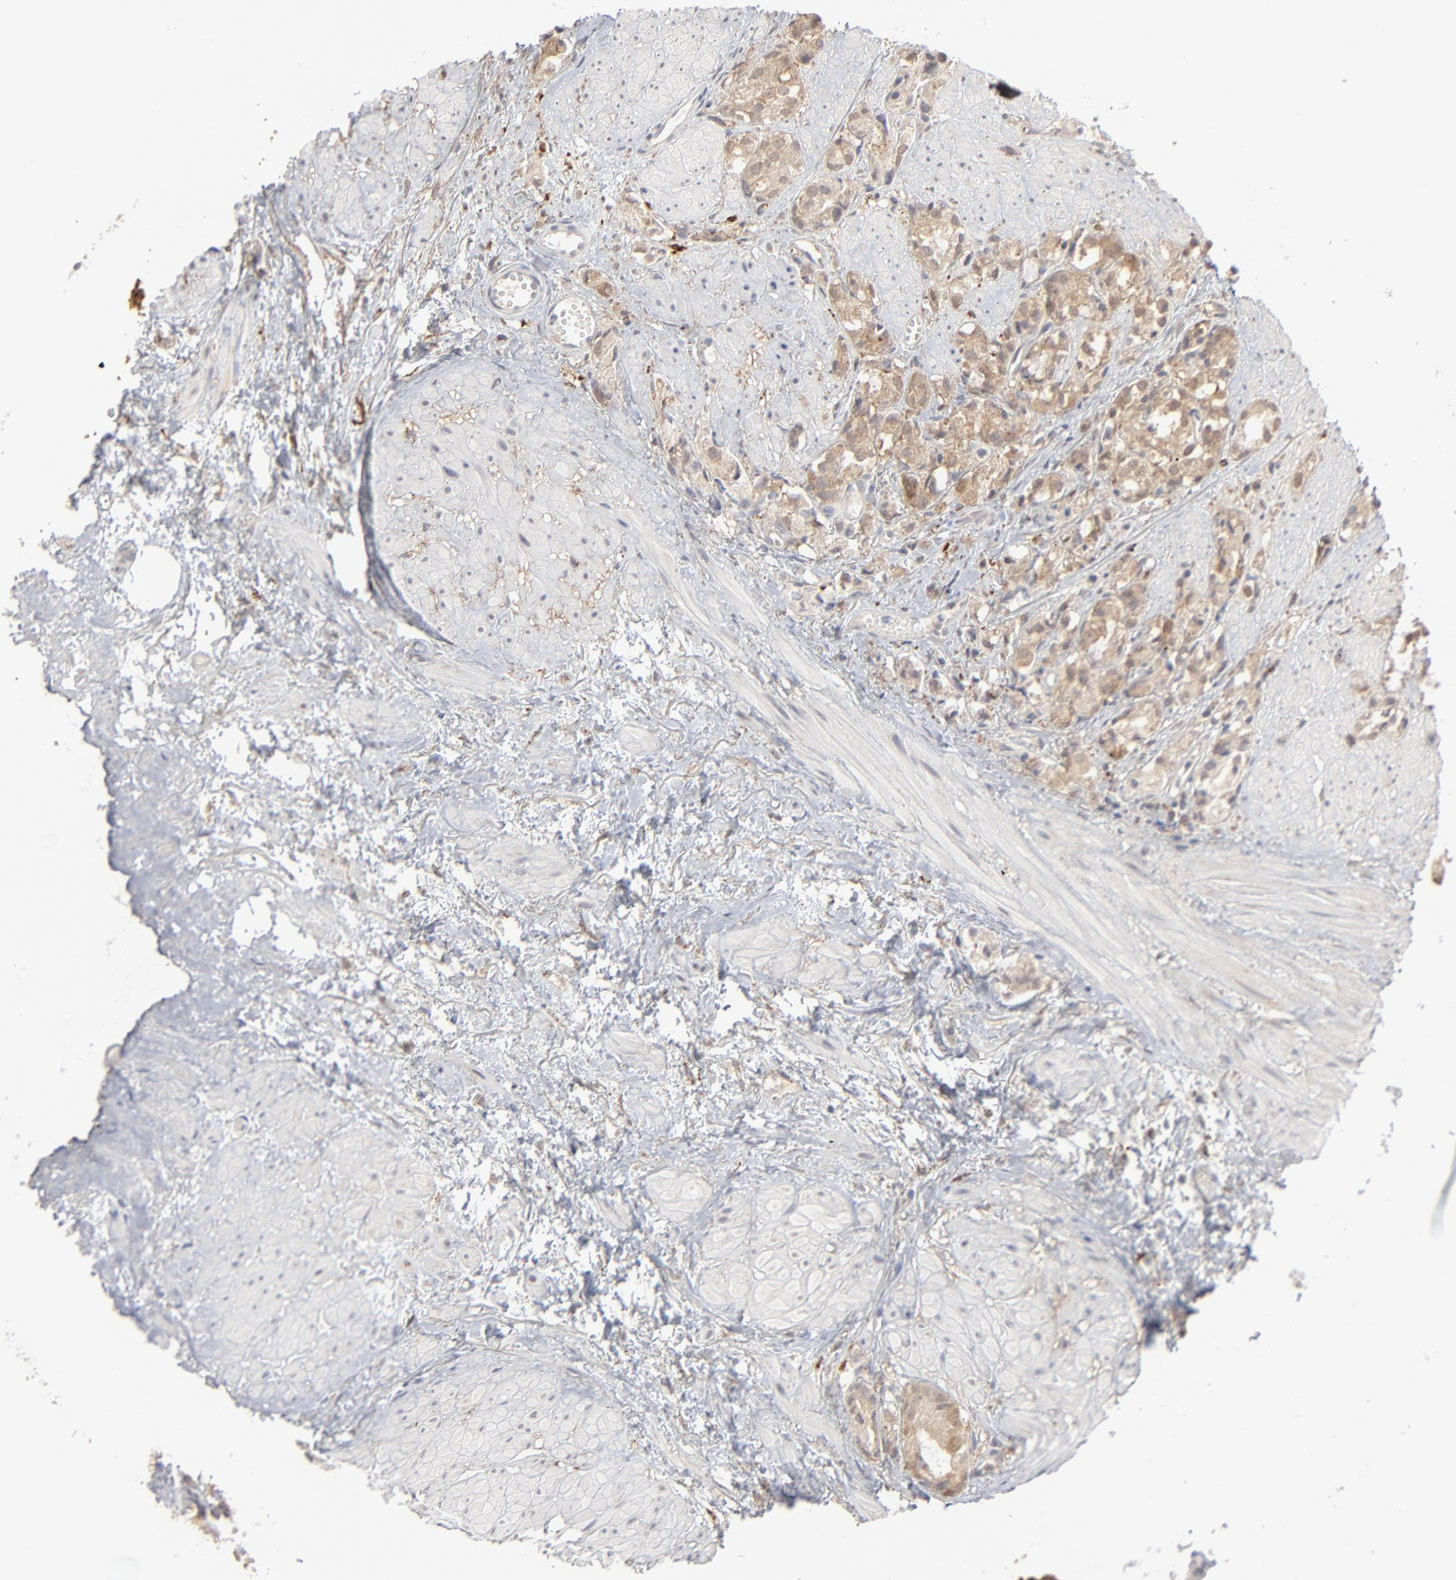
{"staining": {"intensity": "weak", "quantity": ">75%", "location": "cytoplasmic/membranous"}, "tissue": "prostate cancer", "cell_type": "Tumor cells", "image_type": "cancer", "snomed": [{"axis": "morphology", "description": "Adenocarcinoma, High grade"}, {"axis": "topography", "description": "Prostate"}], "caption": "A micrograph showing weak cytoplasmic/membranous positivity in approximately >75% of tumor cells in adenocarcinoma (high-grade) (prostate), as visualized by brown immunohistochemical staining.", "gene": "POMT2", "patient": {"sex": "male", "age": 85}}